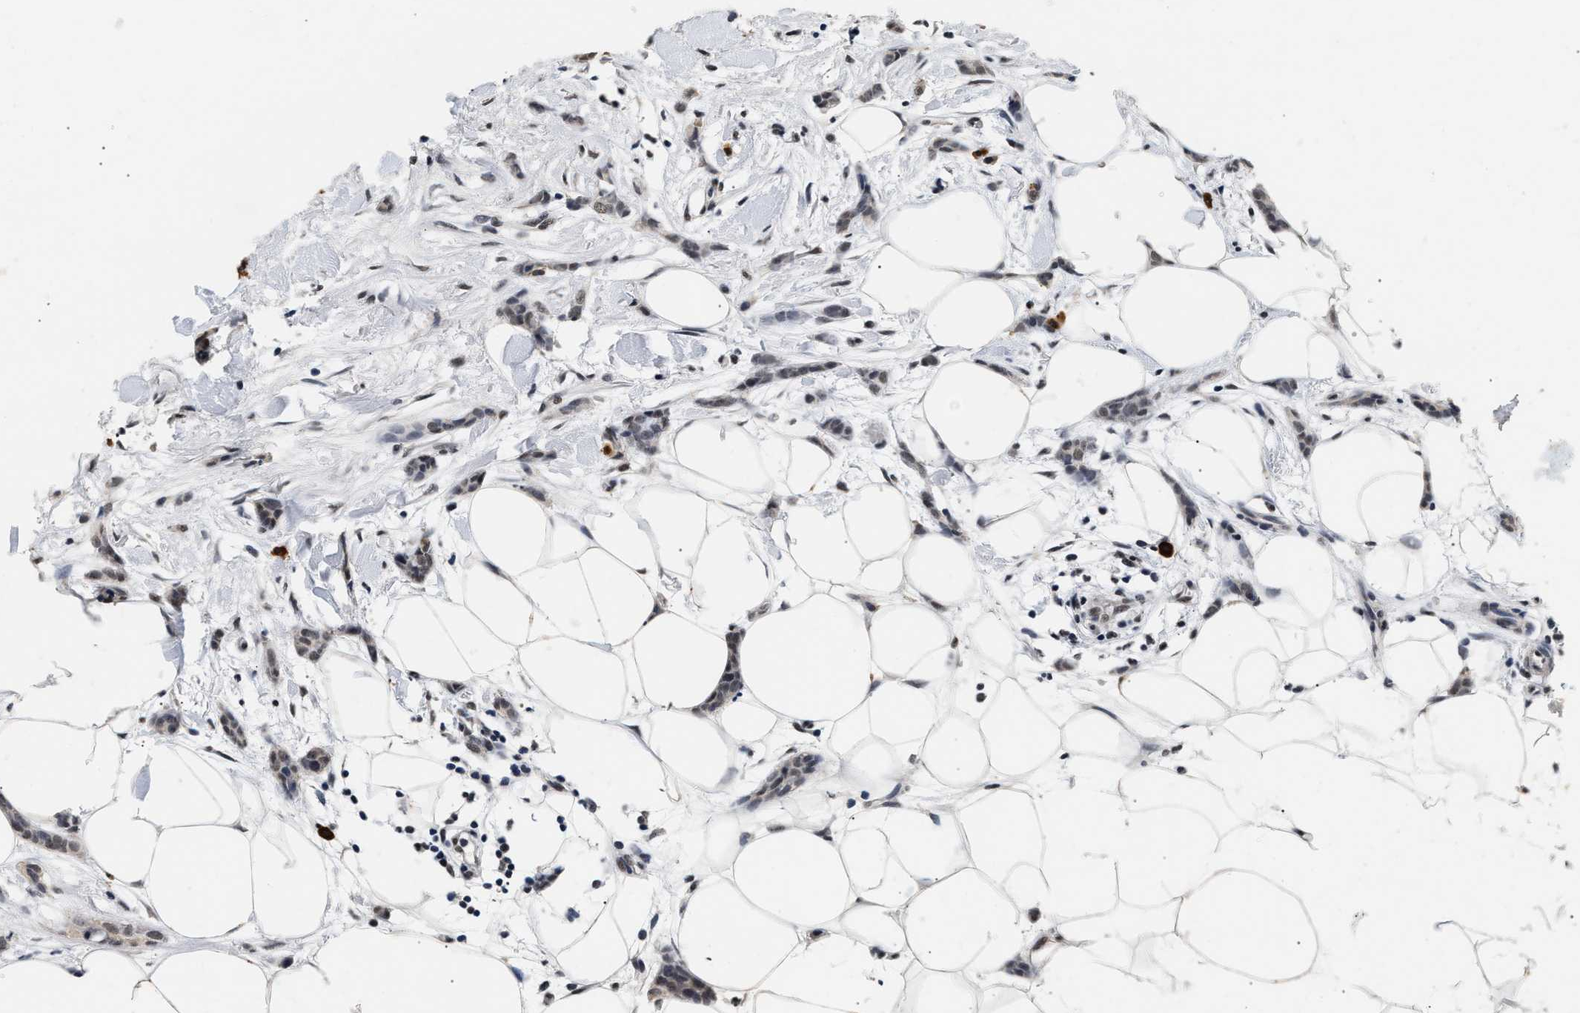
{"staining": {"intensity": "negative", "quantity": "none", "location": "none"}, "tissue": "breast cancer", "cell_type": "Tumor cells", "image_type": "cancer", "snomed": [{"axis": "morphology", "description": "Lobular carcinoma"}, {"axis": "topography", "description": "Skin"}, {"axis": "topography", "description": "Breast"}], "caption": "The histopathology image demonstrates no staining of tumor cells in breast lobular carcinoma. (Immunohistochemistry, brightfield microscopy, high magnification).", "gene": "THOC1", "patient": {"sex": "female", "age": 46}}